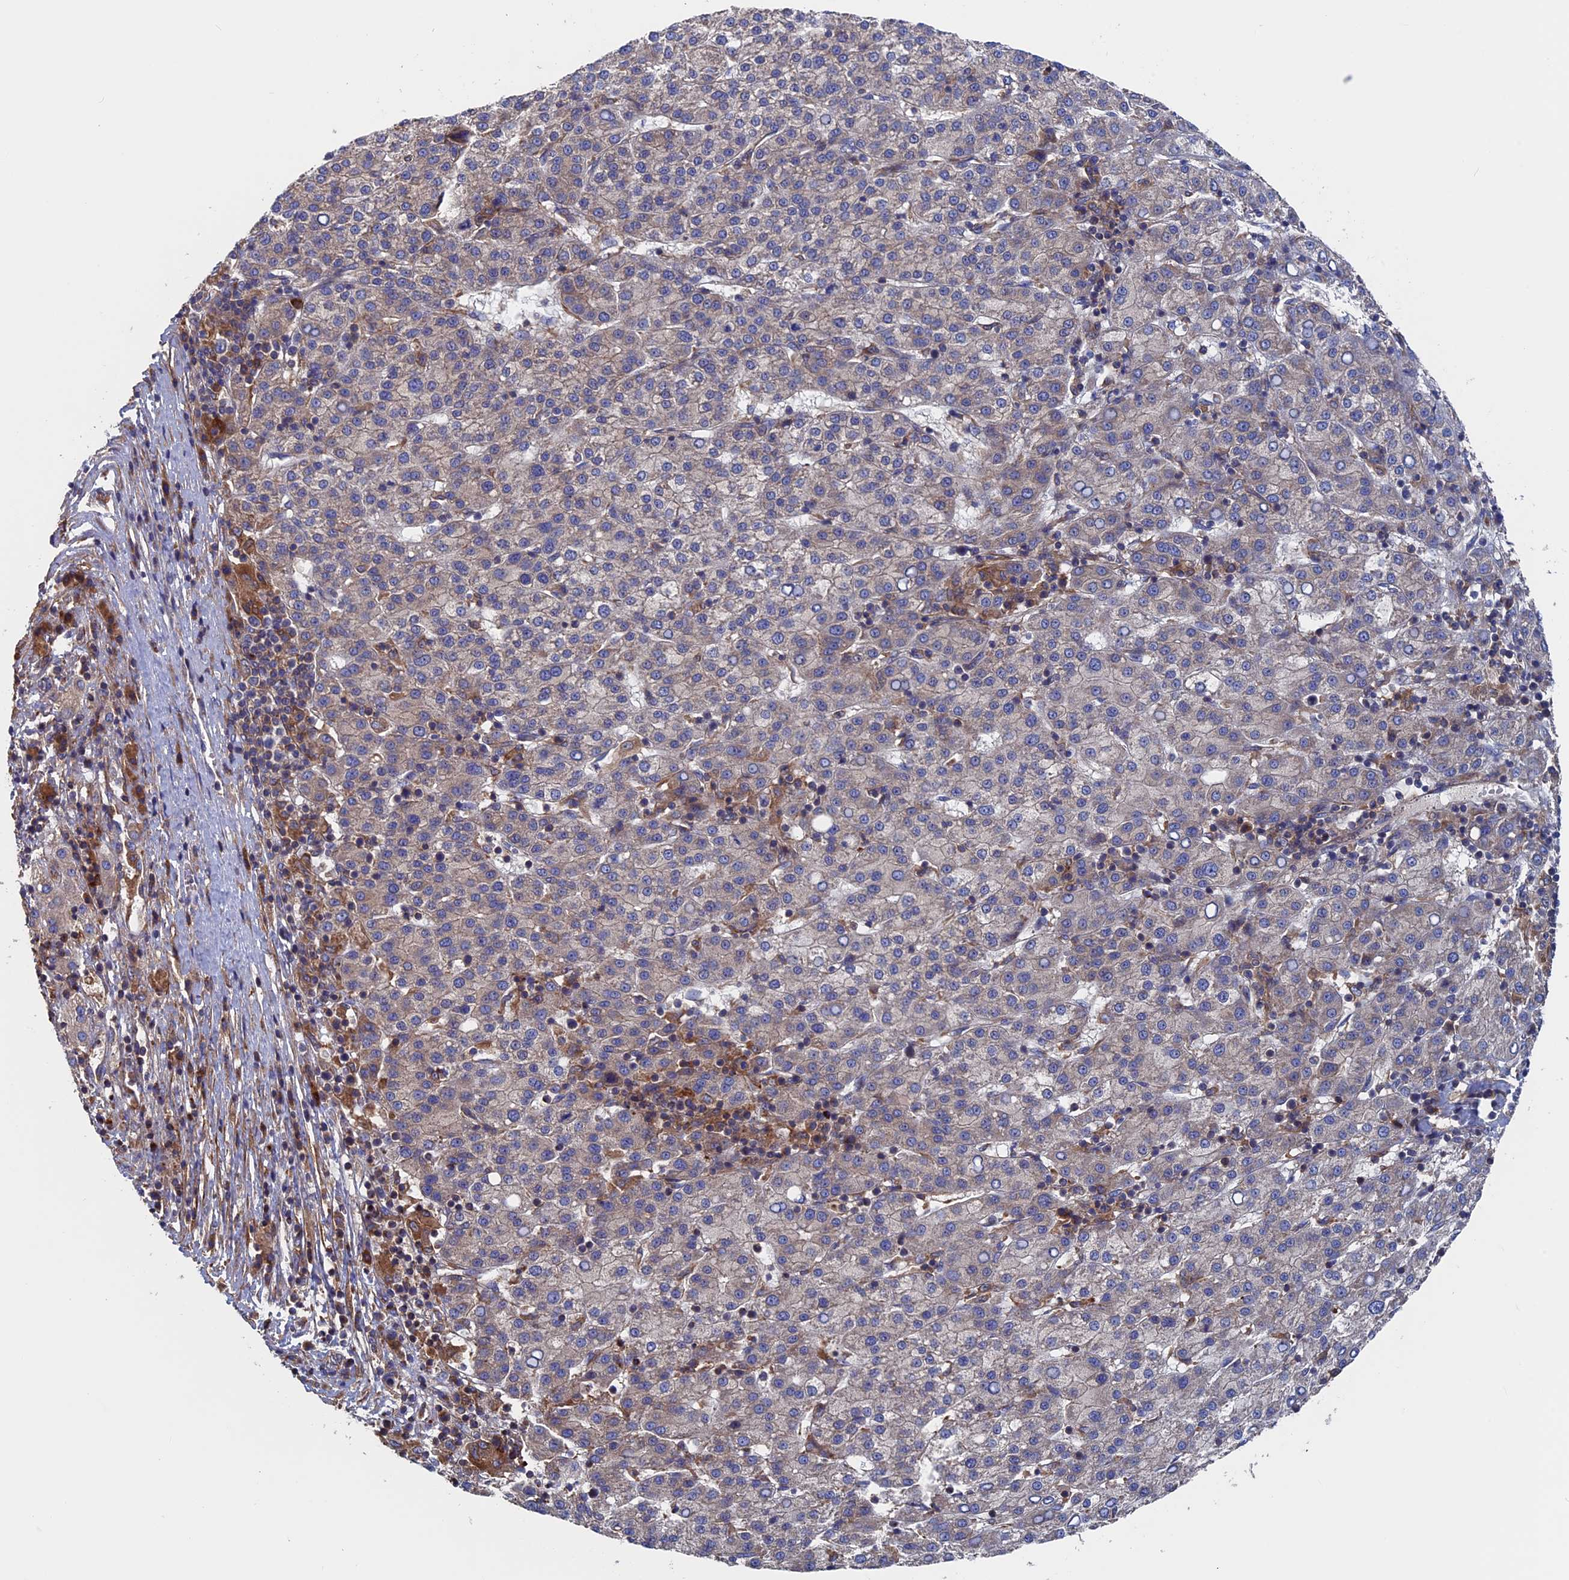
{"staining": {"intensity": "weak", "quantity": "<25%", "location": "cytoplasmic/membranous"}, "tissue": "liver cancer", "cell_type": "Tumor cells", "image_type": "cancer", "snomed": [{"axis": "morphology", "description": "Carcinoma, Hepatocellular, NOS"}, {"axis": "topography", "description": "Liver"}], "caption": "The immunohistochemistry (IHC) histopathology image has no significant positivity in tumor cells of liver cancer (hepatocellular carcinoma) tissue. The staining is performed using DAB (3,3'-diaminobenzidine) brown chromogen with nuclei counter-stained in using hematoxylin.", "gene": "DNAJC3", "patient": {"sex": "female", "age": 58}}